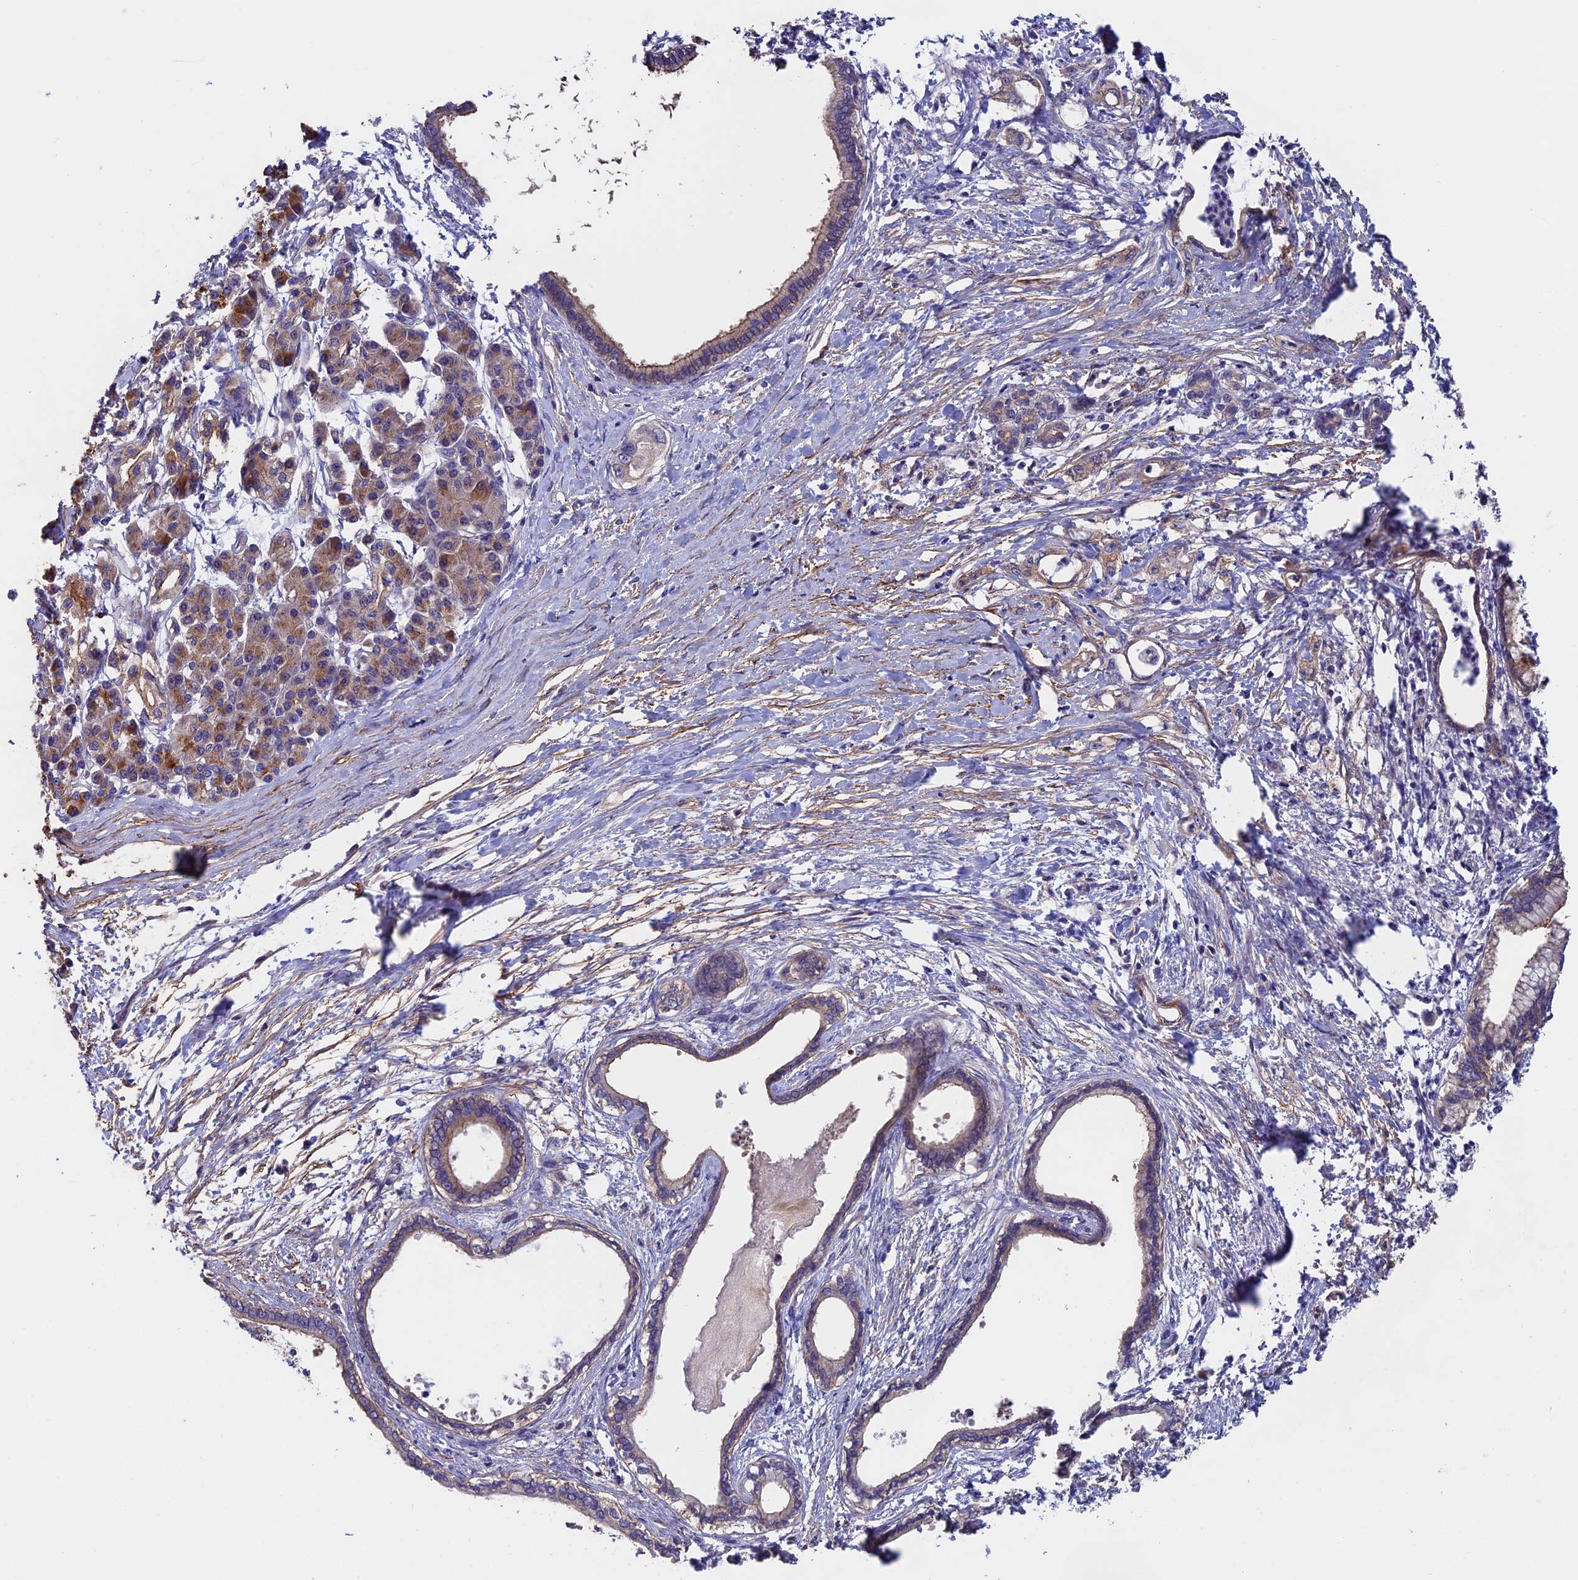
{"staining": {"intensity": "moderate", "quantity": "<25%", "location": "cytoplasmic/membranous"}, "tissue": "pancreatic cancer", "cell_type": "Tumor cells", "image_type": "cancer", "snomed": [{"axis": "morphology", "description": "Adenocarcinoma, NOS"}, {"axis": "topography", "description": "Pancreas"}], "caption": "This image reveals immunohistochemistry (IHC) staining of pancreatic cancer, with low moderate cytoplasmic/membranous expression in about <25% of tumor cells.", "gene": "SLC9A5", "patient": {"sex": "female", "age": 55}}